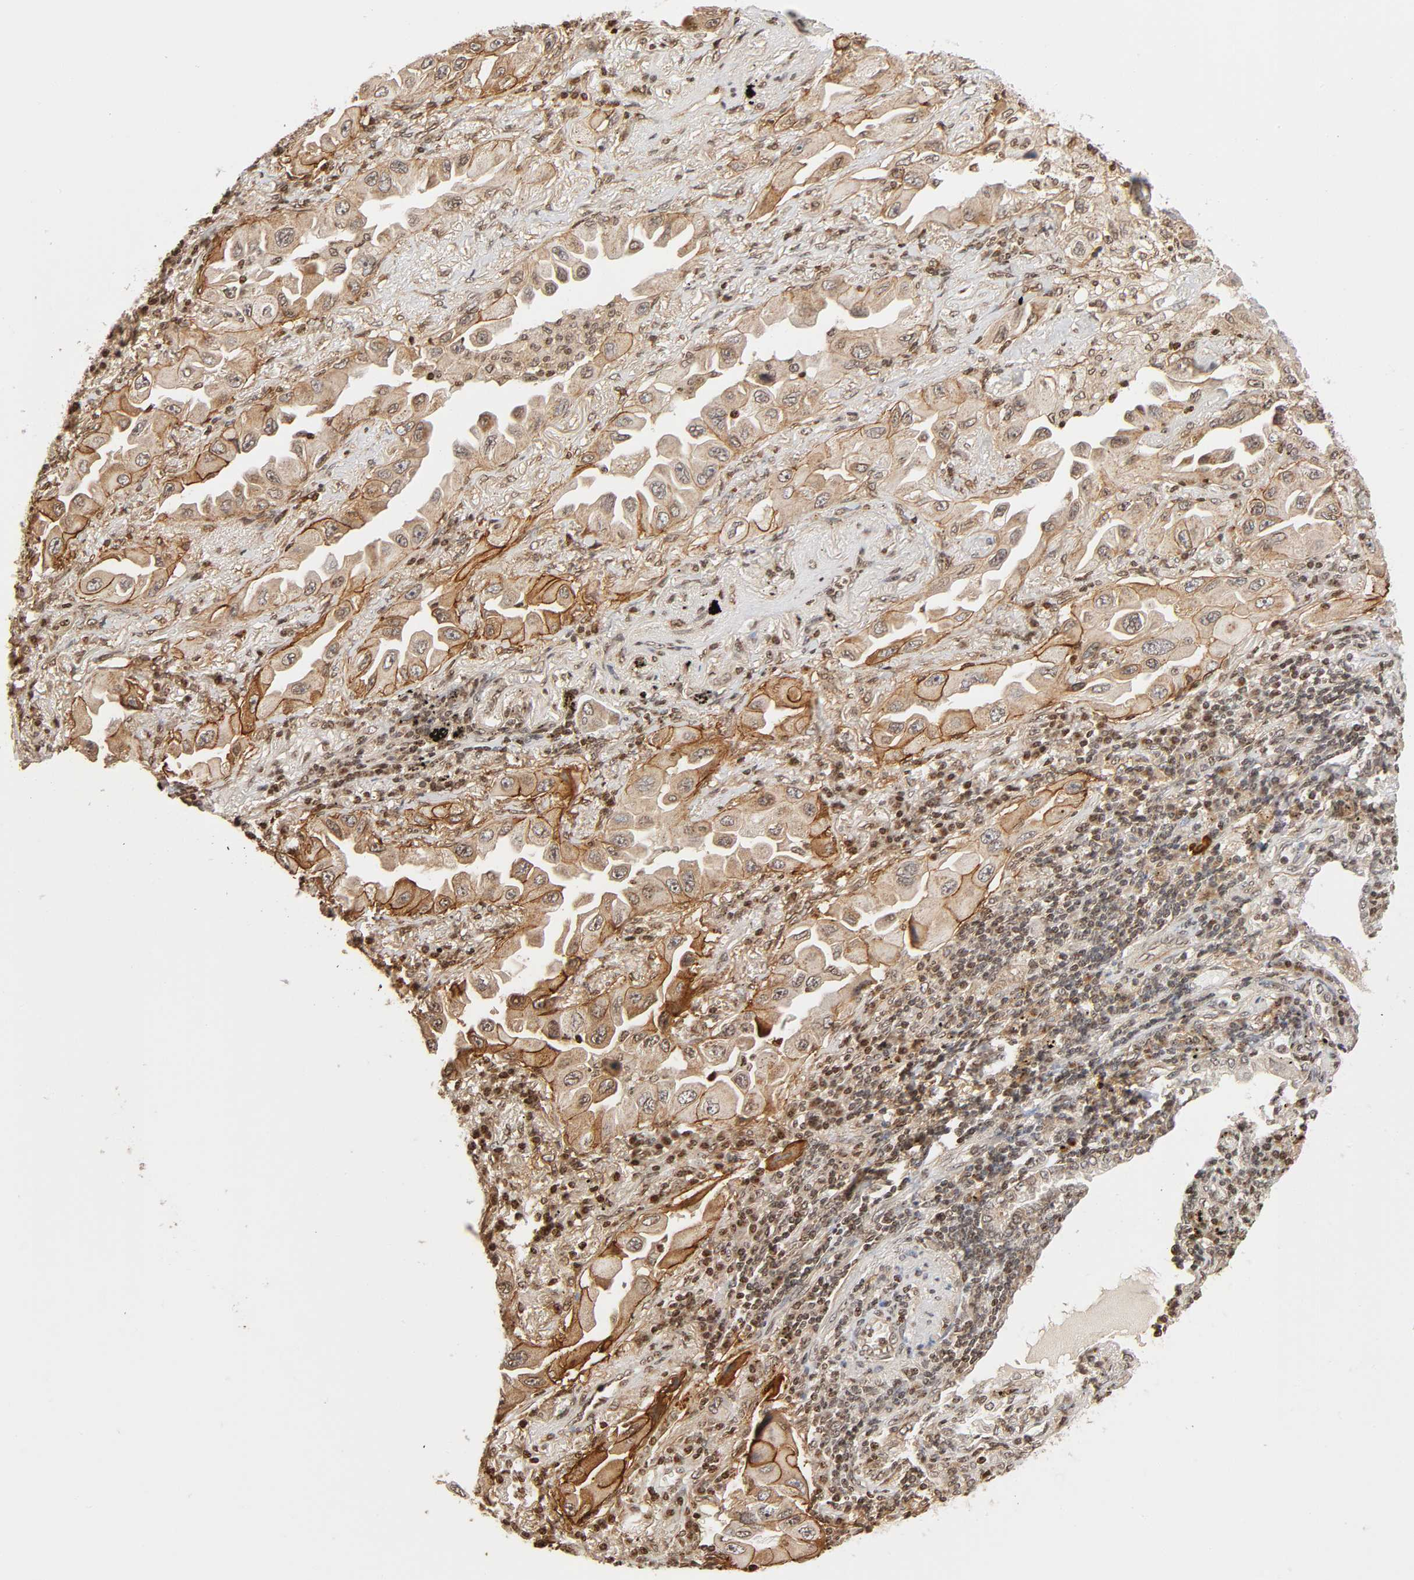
{"staining": {"intensity": "moderate", "quantity": "25%-75%", "location": "cytoplasmic/membranous"}, "tissue": "lung cancer", "cell_type": "Tumor cells", "image_type": "cancer", "snomed": [{"axis": "morphology", "description": "Adenocarcinoma, NOS"}, {"axis": "topography", "description": "Lung"}], "caption": "Immunohistochemistry (IHC) (DAB) staining of human adenocarcinoma (lung) reveals moderate cytoplasmic/membranous protein positivity in about 25%-75% of tumor cells.", "gene": "ITGAV", "patient": {"sex": "female", "age": 65}}